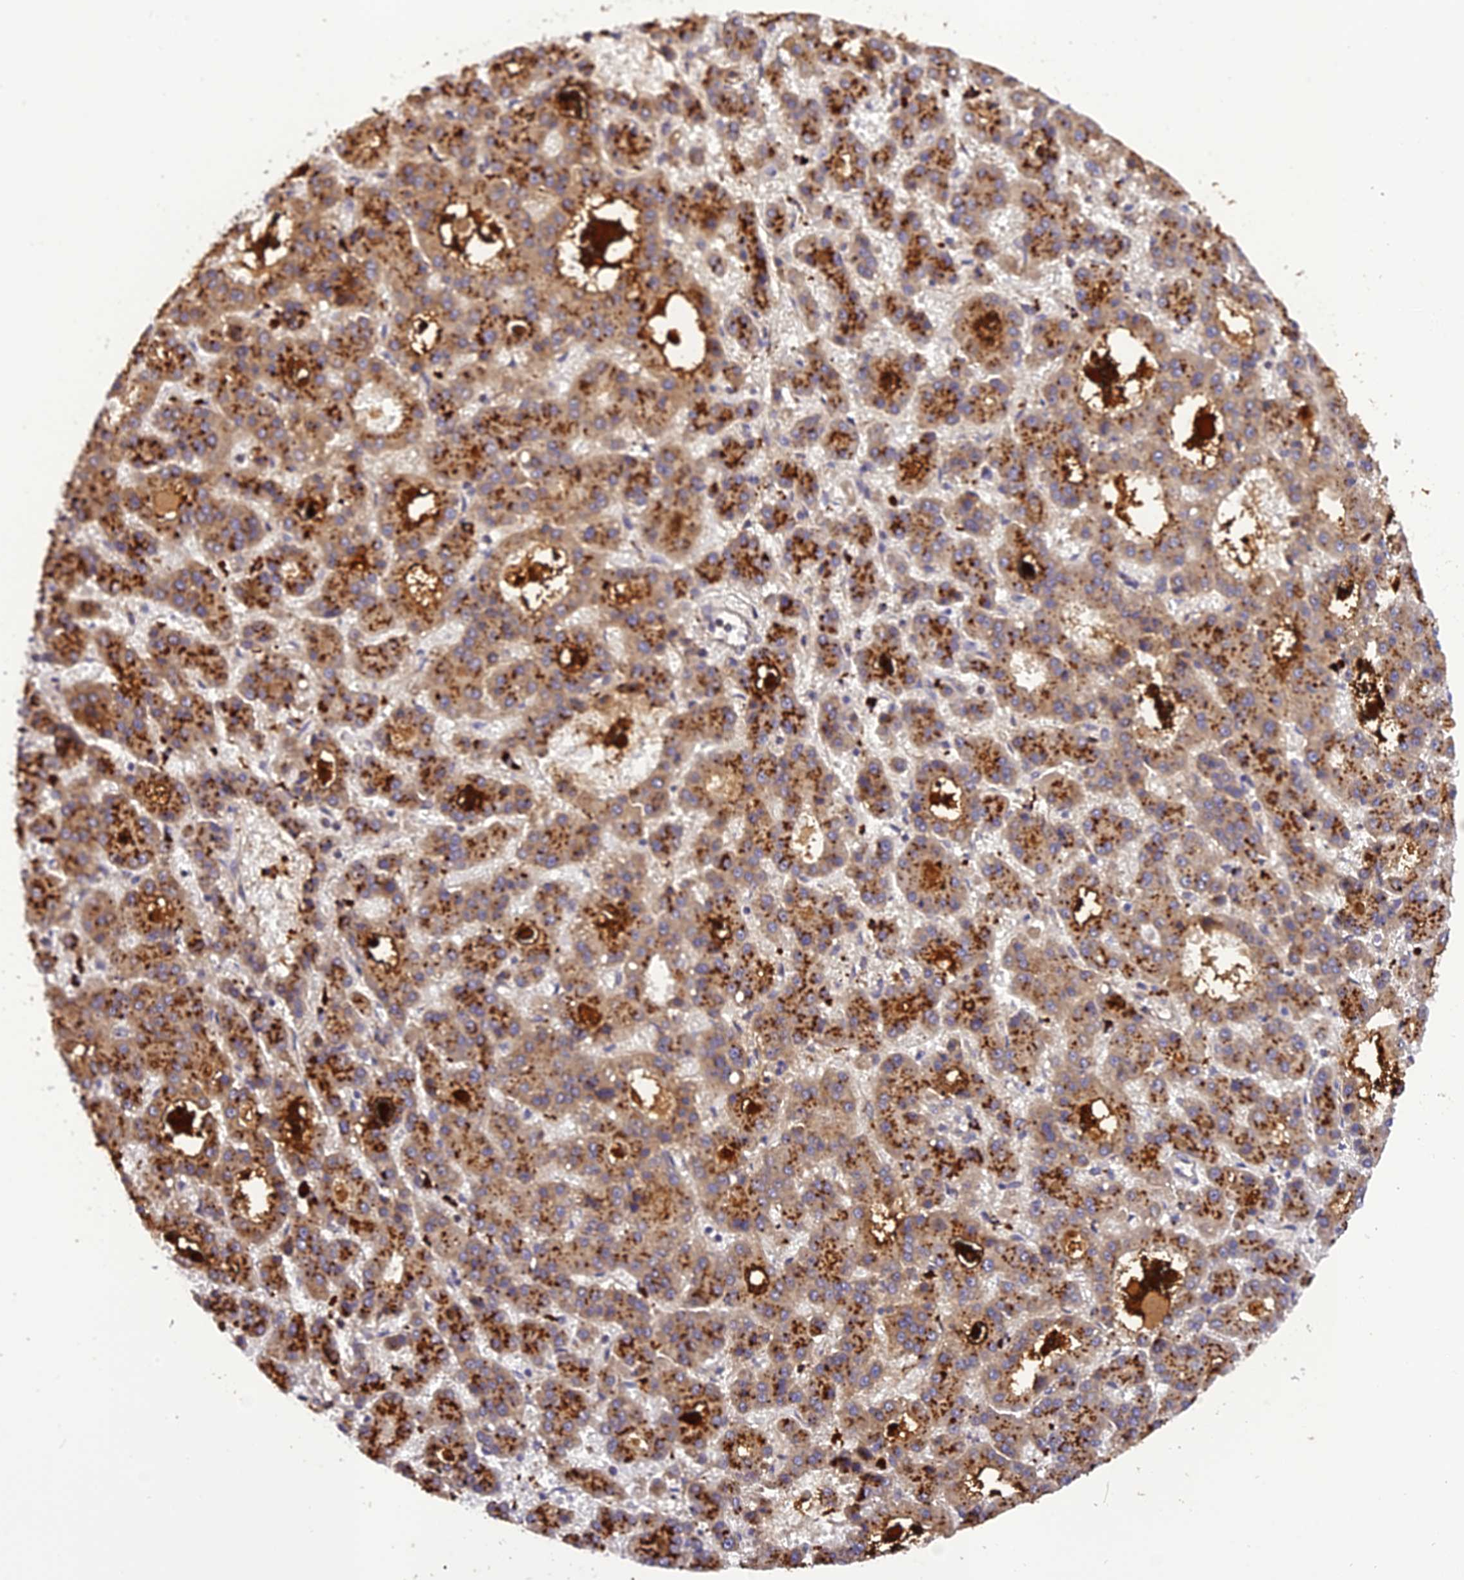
{"staining": {"intensity": "strong", "quantity": "25%-75%", "location": "cytoplasmic/membranous"}, "tissue": "liver cancer", "cell_type": "Tumor cells", "image_type": "cancer", "snomed": [{"axis": "morphology", "description": "Carcinoma, Hepatocellular, NOS"}, {"axis": "topography", "description": "Liver"}], "caption": "An IHC image of neoplastic tissue is shown. Protein staining in brown highlights strong cytoplasmic/membranous positivity in hepatocellular carcinoma (liver) within tumor cells.", "gene": "FNIP2", "patient": {"sex": "male", "age": 70}}